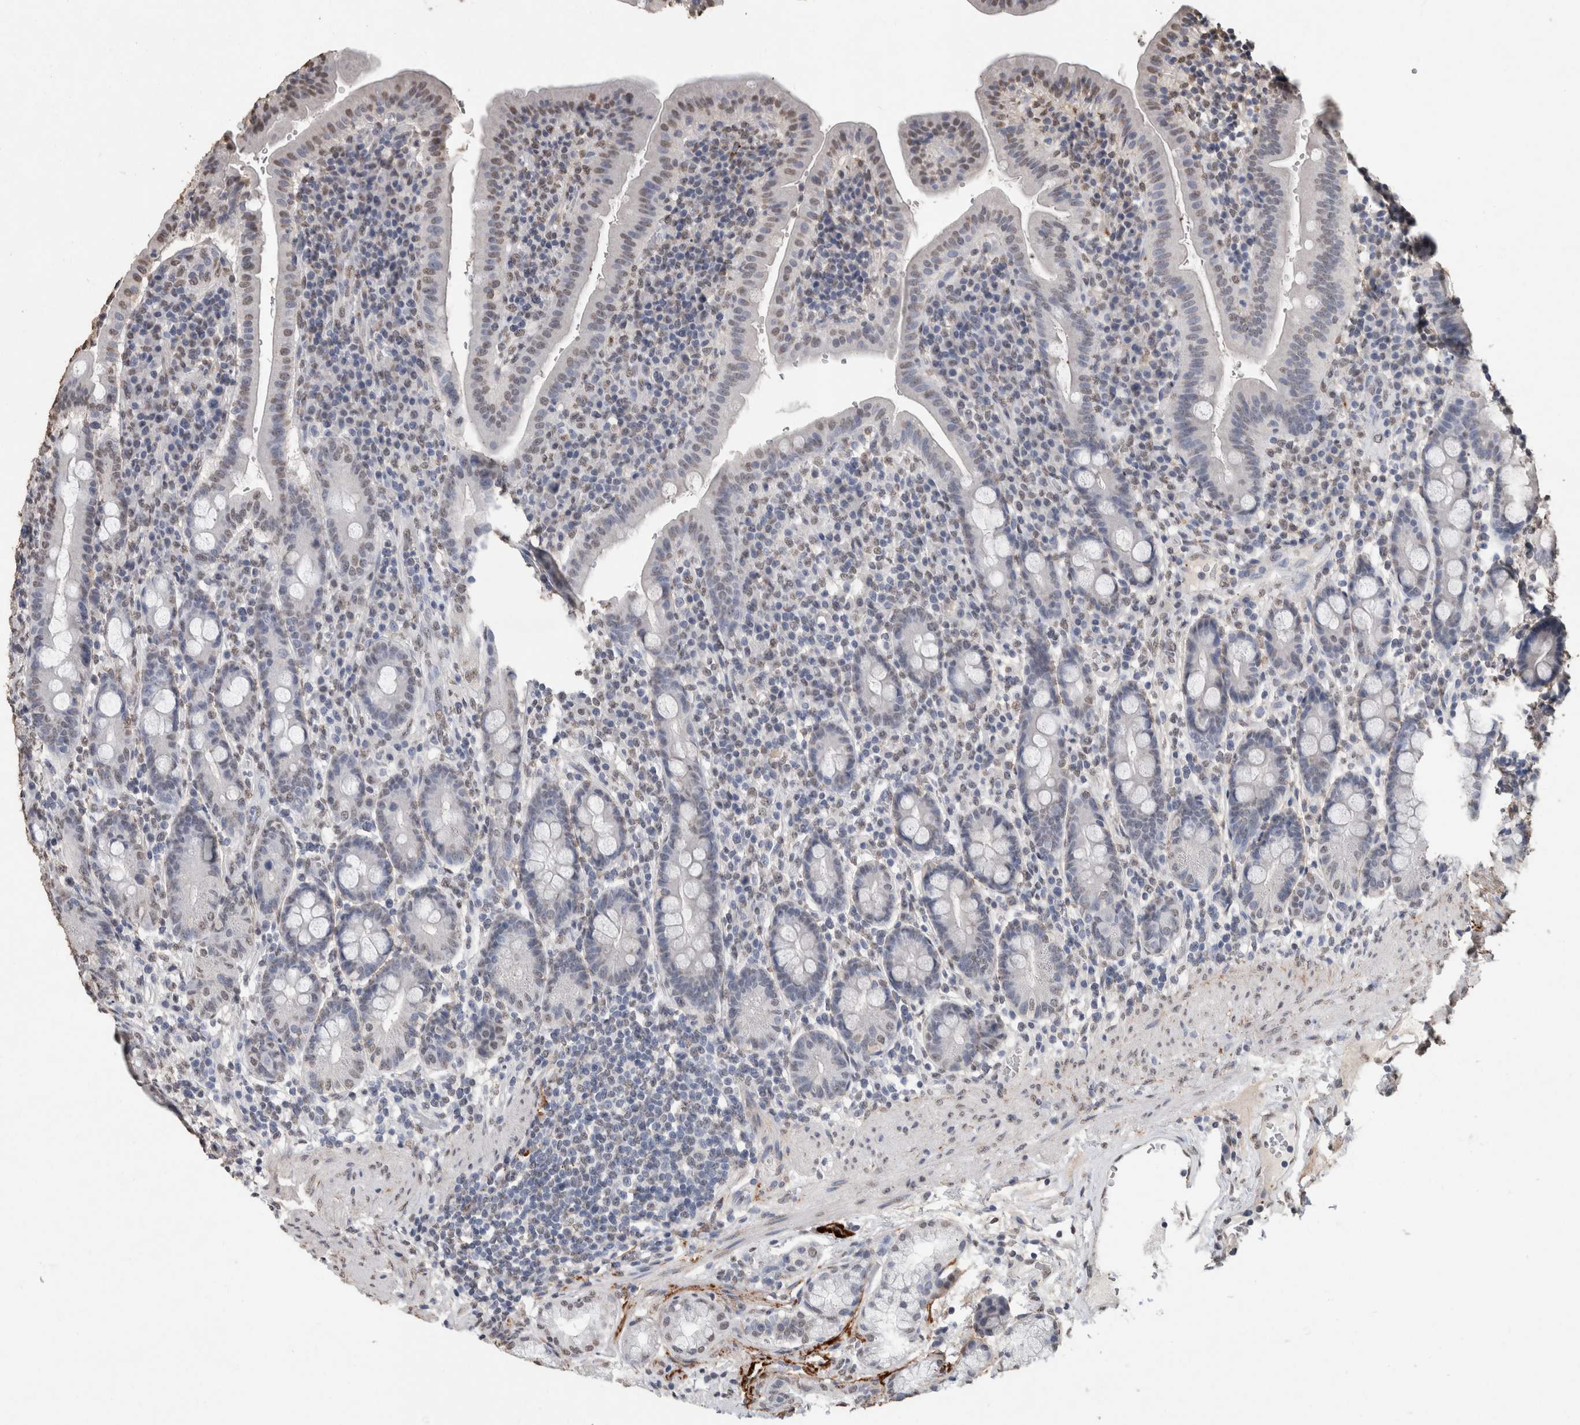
{"staining": {"intensity": "weak", "quantity": "<25%", "location": "nuclear"}, "tissue": "duodenum", "cell_type": "Glandular cells", "image_type": "normal", "snomed": [{"axis": "morphology", "description": "Normal tissue, NOS"}, {"axis": "morphology", "description": "Adenocarcinoma, NOS"}, {"axis": "topography", "description": "Pancreas"}, {"axis": "topography", "description": "Duodenum"}], "caption": "Immunohistochemistry image of normal duodenum: duodenum stained with DAB (3,3'-diaminobenzidine) reveals no significant protein positivity in glandular cells.", "gene": "LTBP1", "patient": {"sex": "male", "age": 50}}